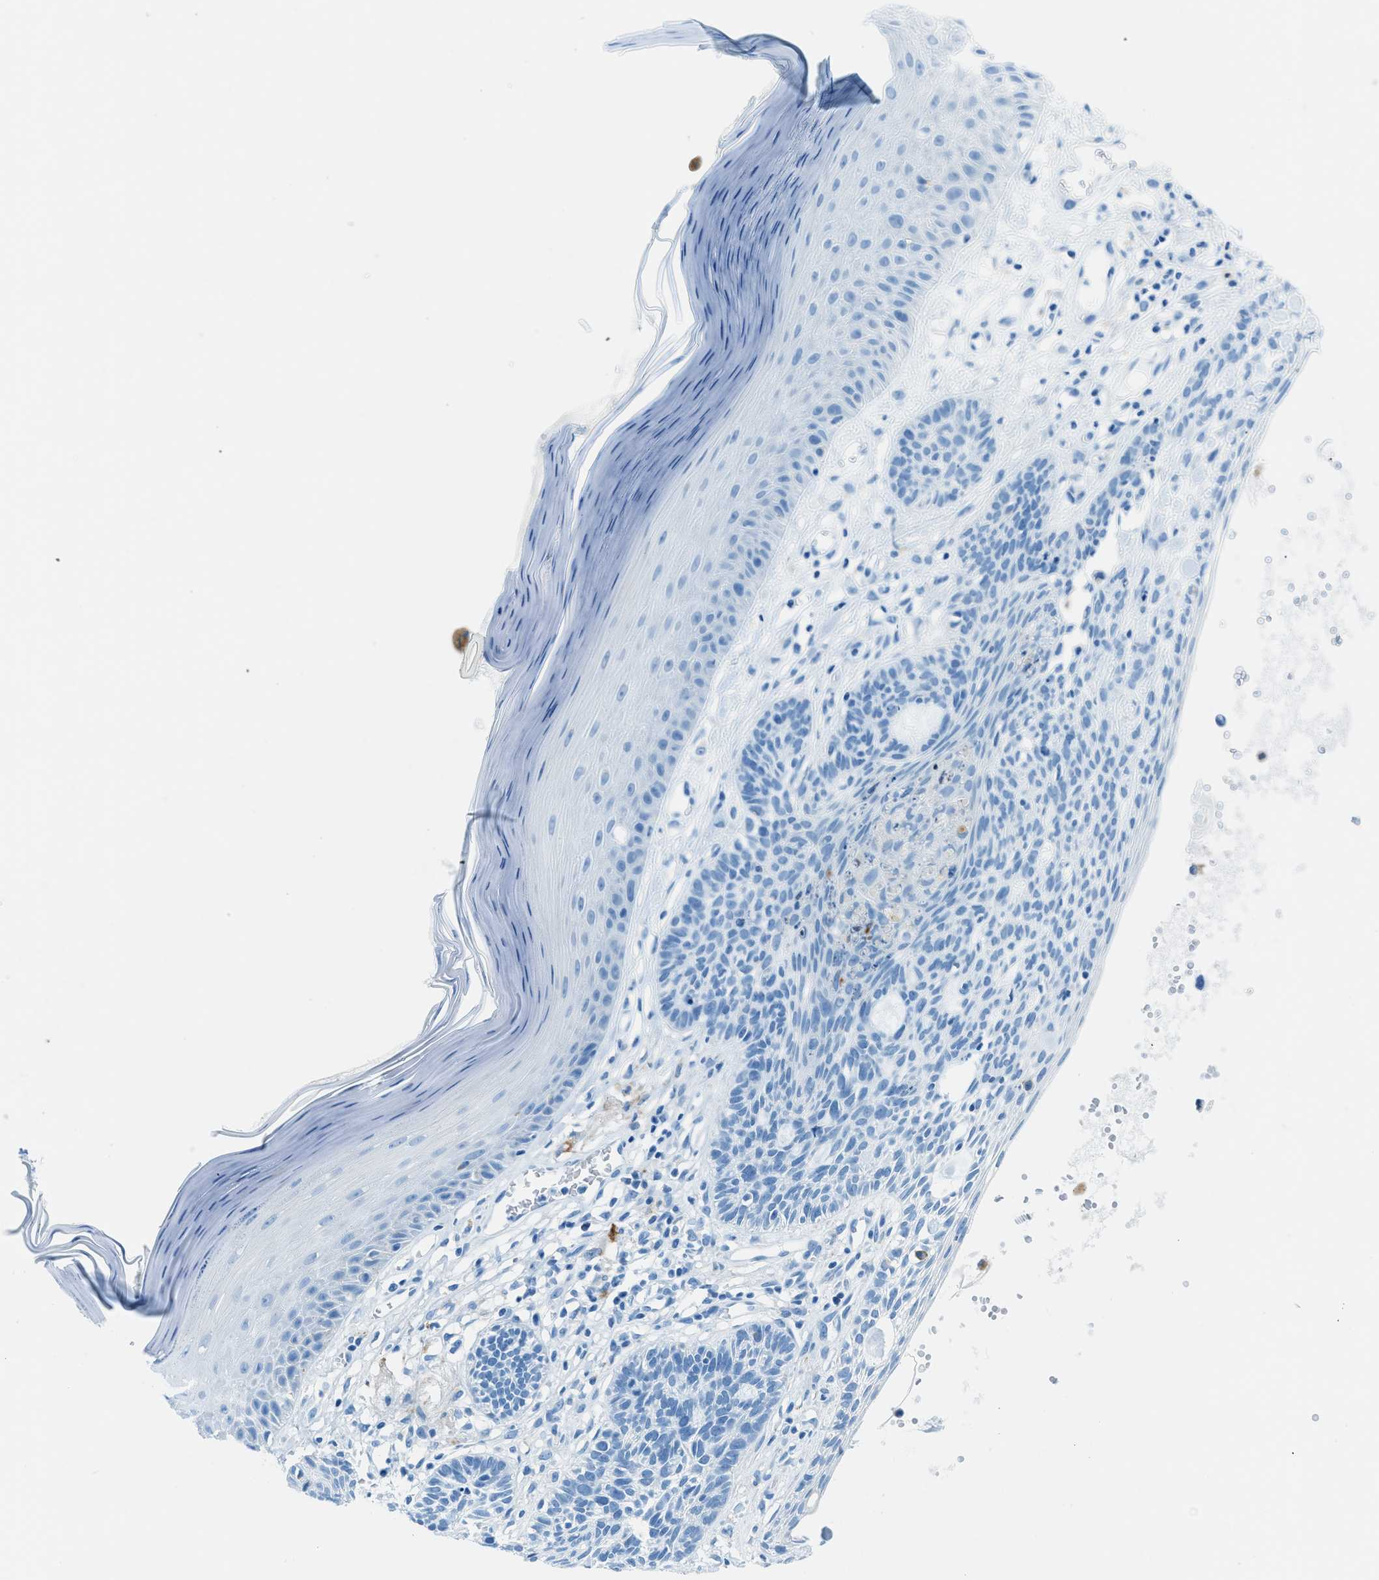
{"staining": {"intensity": "negative", "quantity": "none", "location": "none"}, "tissue": "skin cancer", "cell_type": "Tumor cells", "image_type": "cancer", "snomed": [{"axis": "morphology", "description": "Basal cell carcinoma"}, {"axis": "topography", "description": "Skin"}], "caption": "This micrograph is of skin basal cell carcinoma stained with IHC to label a protein in brown with the nuclei are counter-stained blue. There is no positivity in tumor cells. The staining was performed using DAB (3,3'-diaminobenzidine) to visualize the protein expression in brown, while the nuclei were stained in blue with hematoxylin (Magnification: 20x).", "gene": "C21orf62", "patient": {"sex": "male", "age": 67}}